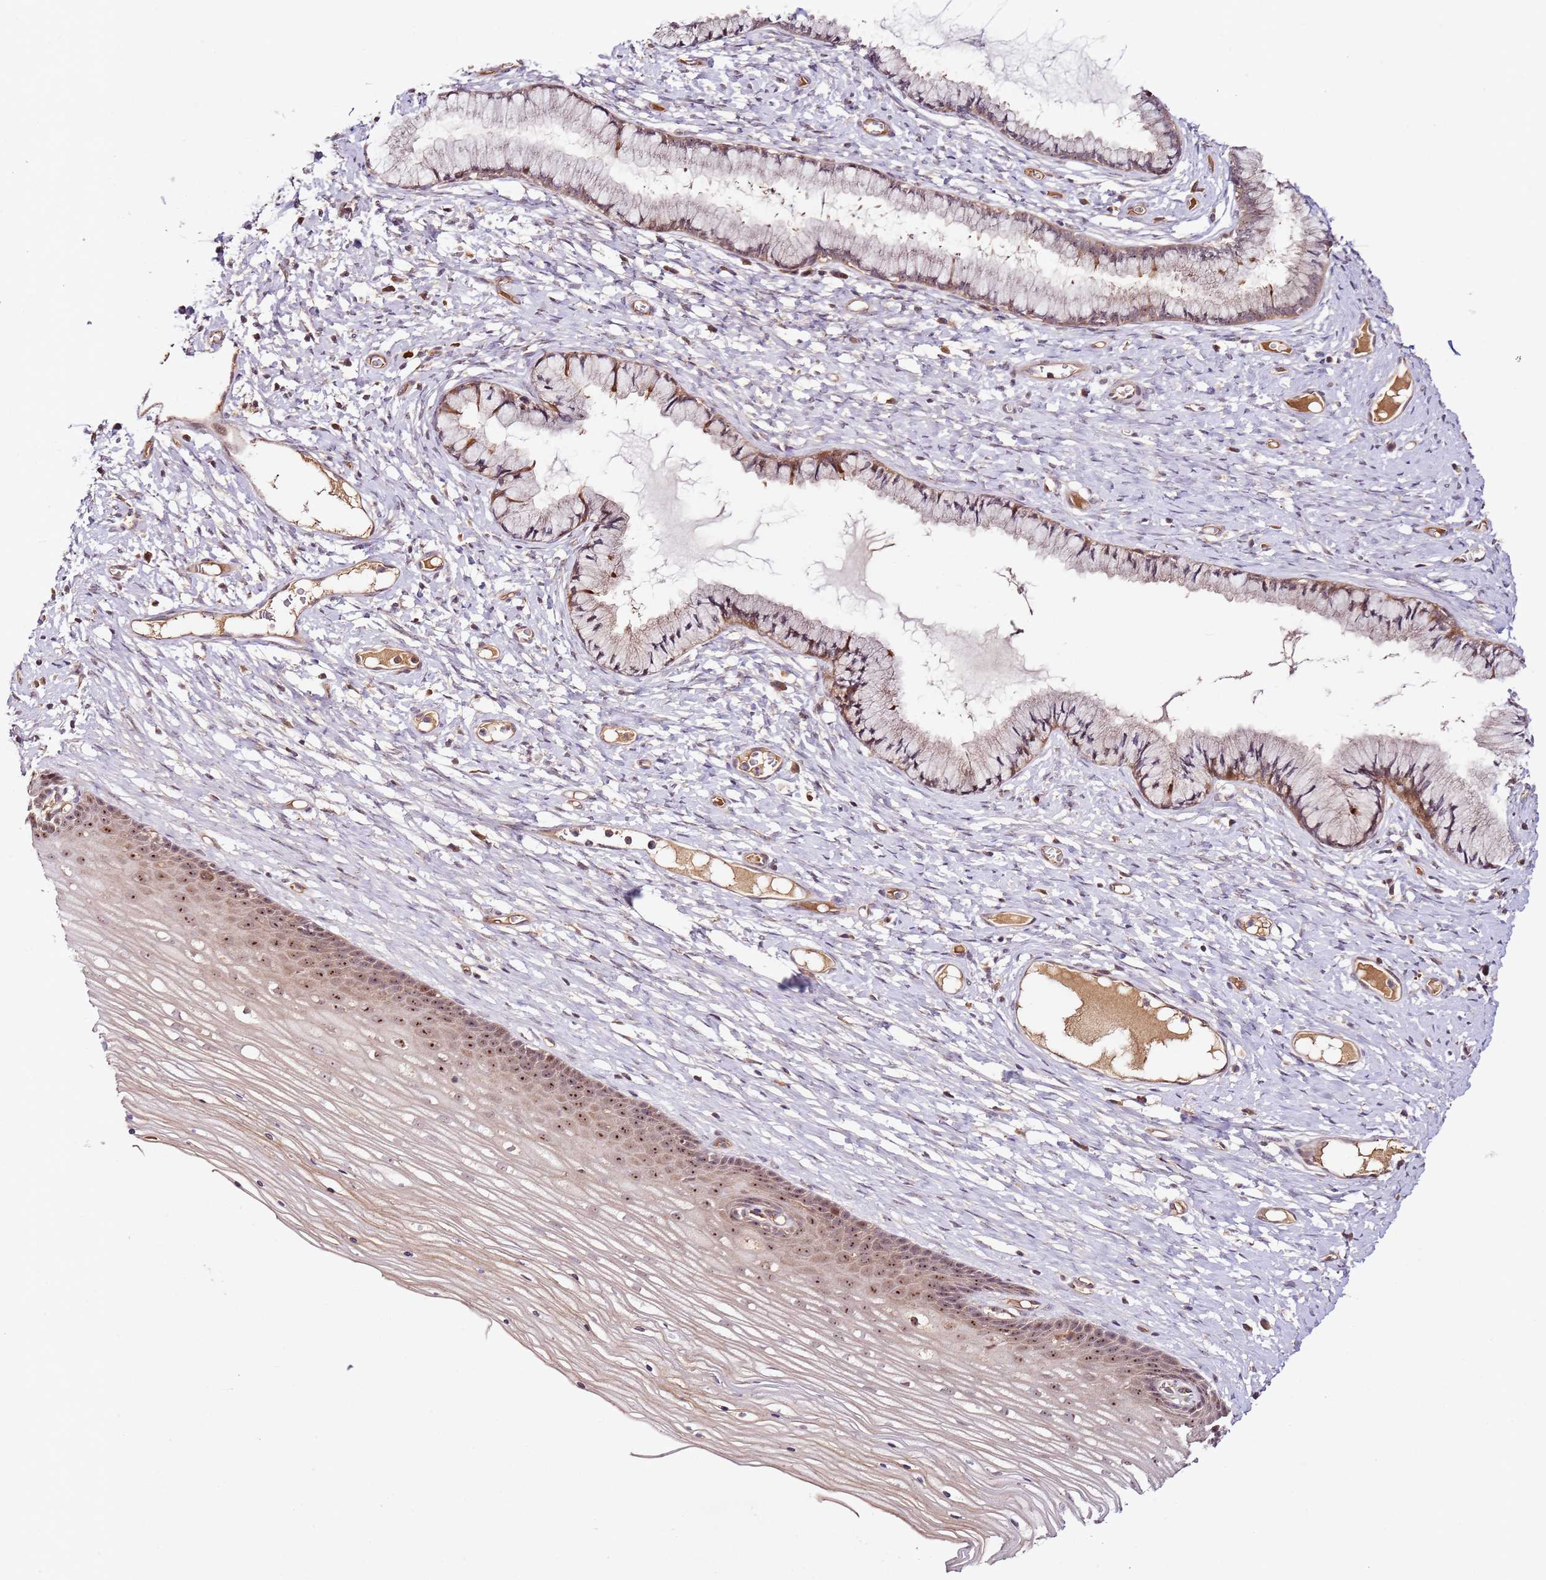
{"staining": {"intensity": "moderate", "quantity": ">75%", "location": "cytoplasmic/membranous,nuclear"}, "tissue": "cervix", "cell_type": "Glandular cells", "image_type": "normal", "snomed": [{"axis": "morphology", "description": "Normal tissue, NOS"}, {"axis": "topography", "description": "Cervix"}], "caption": "Human cervix stained with a brown dye reveals moderate cytoplasmic/membranous,nuclear positive positivity in approximately >75% of glandular cells.", "gene": "DDX27", "patient": {"sex": "female", "age": 42}}